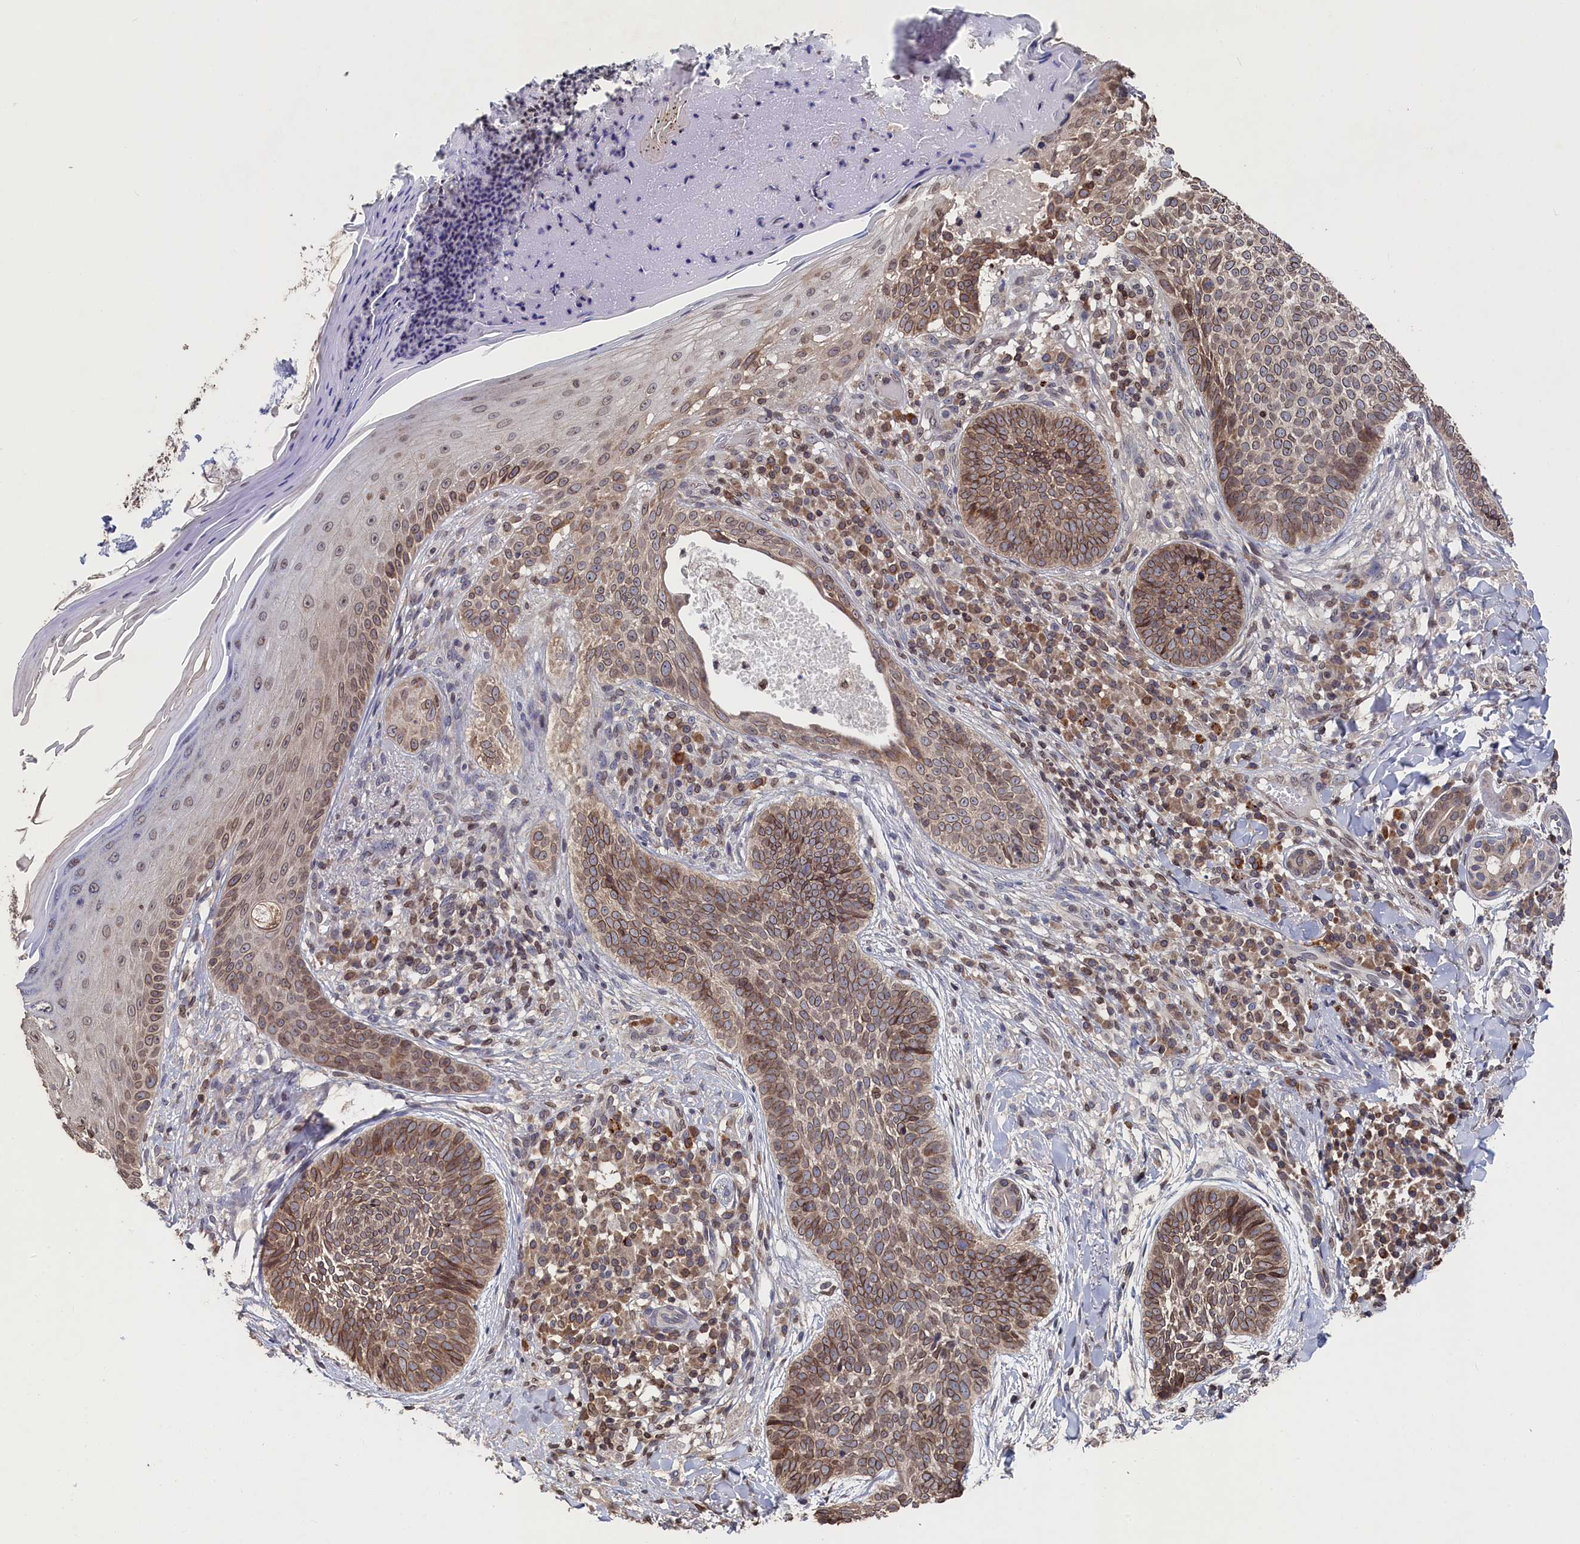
{"staining": {"intensity": "moderate", "quantity": ">75%", "location": "cytoplasmic/membranous,nuclear"}, "tissue": "skin cancer", "cell_type": "Tumor cells", "image_type": "cancer", "snomed": [{"axis": "morphology", "description": "Basal cell carcinoma"}, {"axis": "topography", "description": "Skin"}], "caption": "Human basal cell carcinoma (skin) stained for a protein (brown) reveals moderate cytoplasmic/membranous and nuclear positive staining in approximately >75% of tumor cells.", "gene": "ANKEF1", "patient": {"sex": "female", "age": 61}}